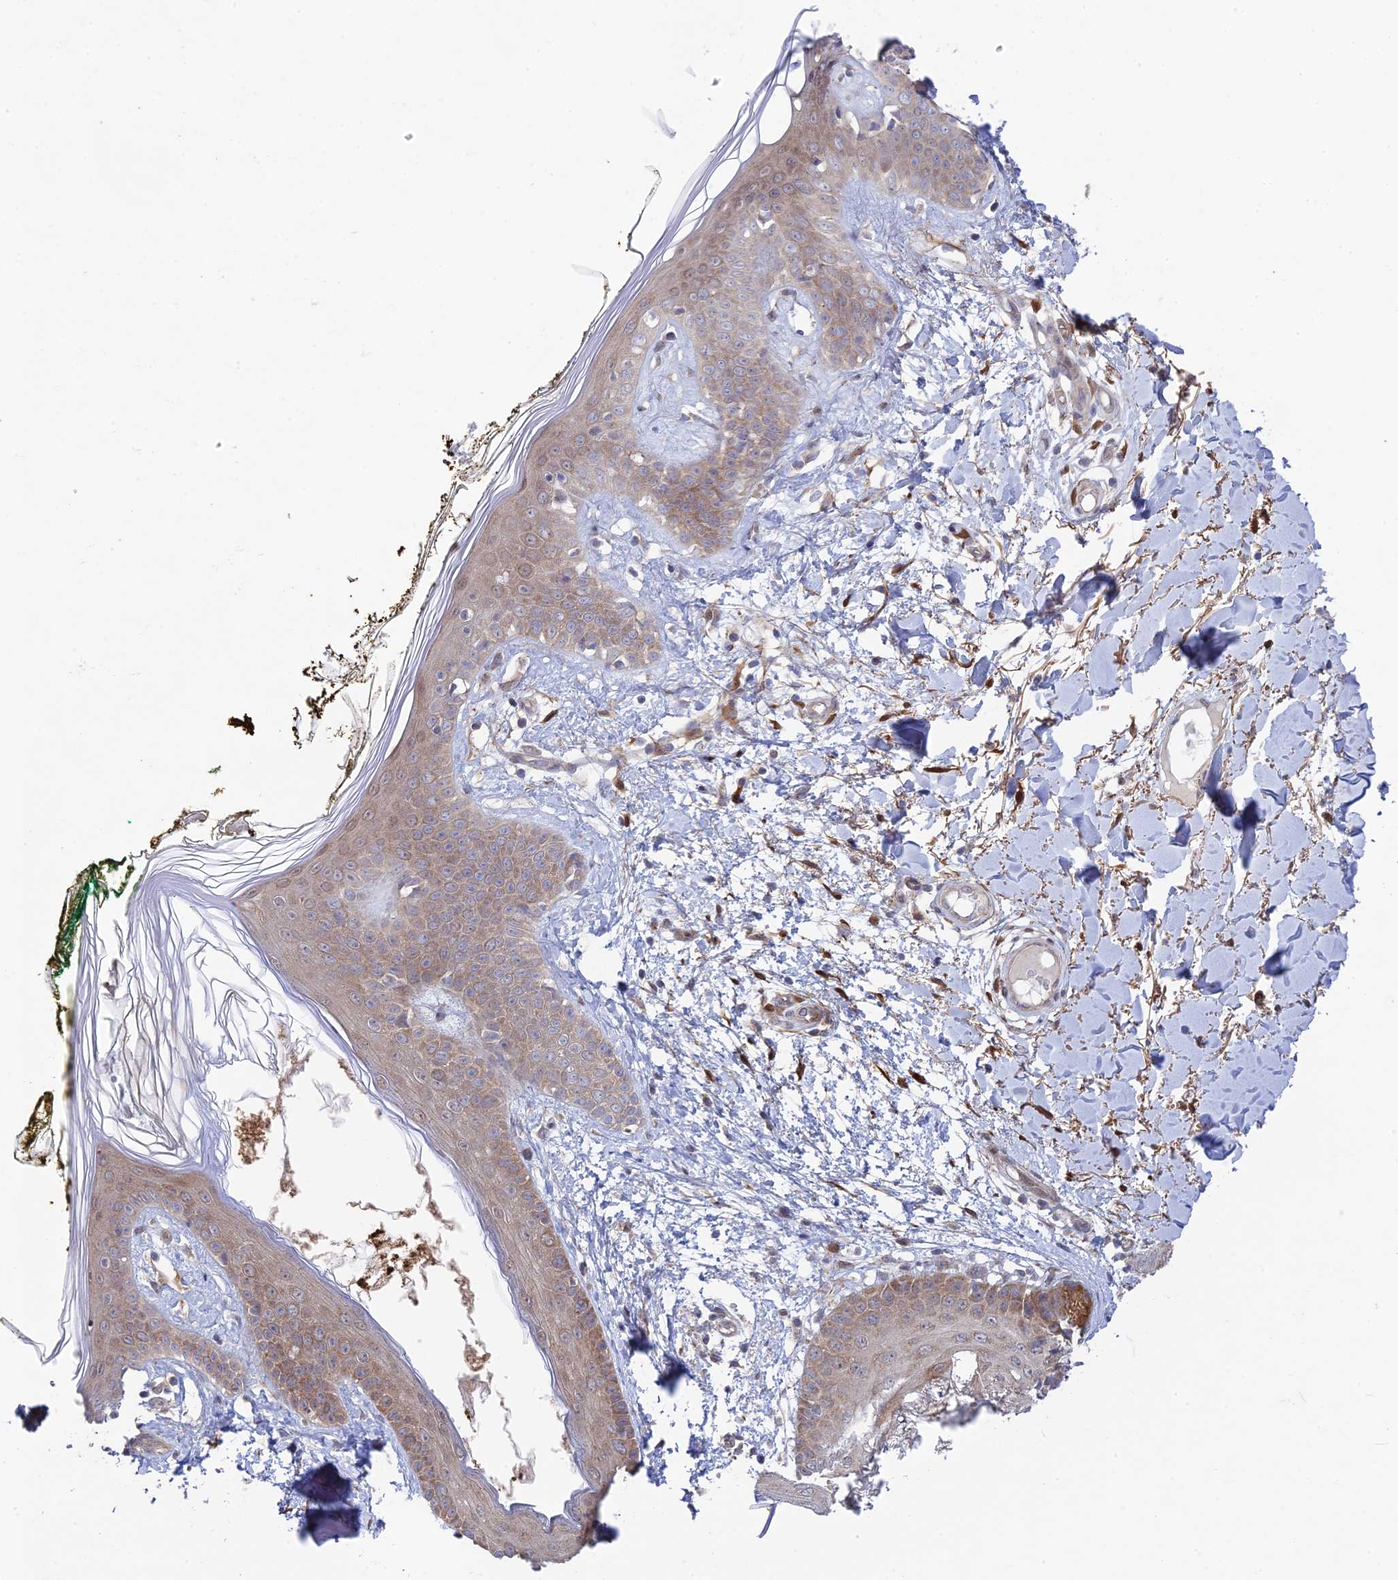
{"staining": {"intensity": "moderate", "quantity": "25%-75%", "location": "cytoplasmic/membranous"}, "tissue": "skin", "cell_type": "Fibroblasts", "image_type": "normal", "snomed": [{"axis": "morphology", "description": "Normal tissue, NOS"}, {"axis": "topography", "description": "Skin"}], "caption": "High-magnification brightfield microscopy of normal skin stained with DAB (brown) and counterstained with hematoxylin (blue). fibroblasts exhibit moderate cytoplasmic/membranous expression is seen in approximately25%-75% of cells.", "gene": "INCA1", "patient": {"sex": "female", "age": 34}}